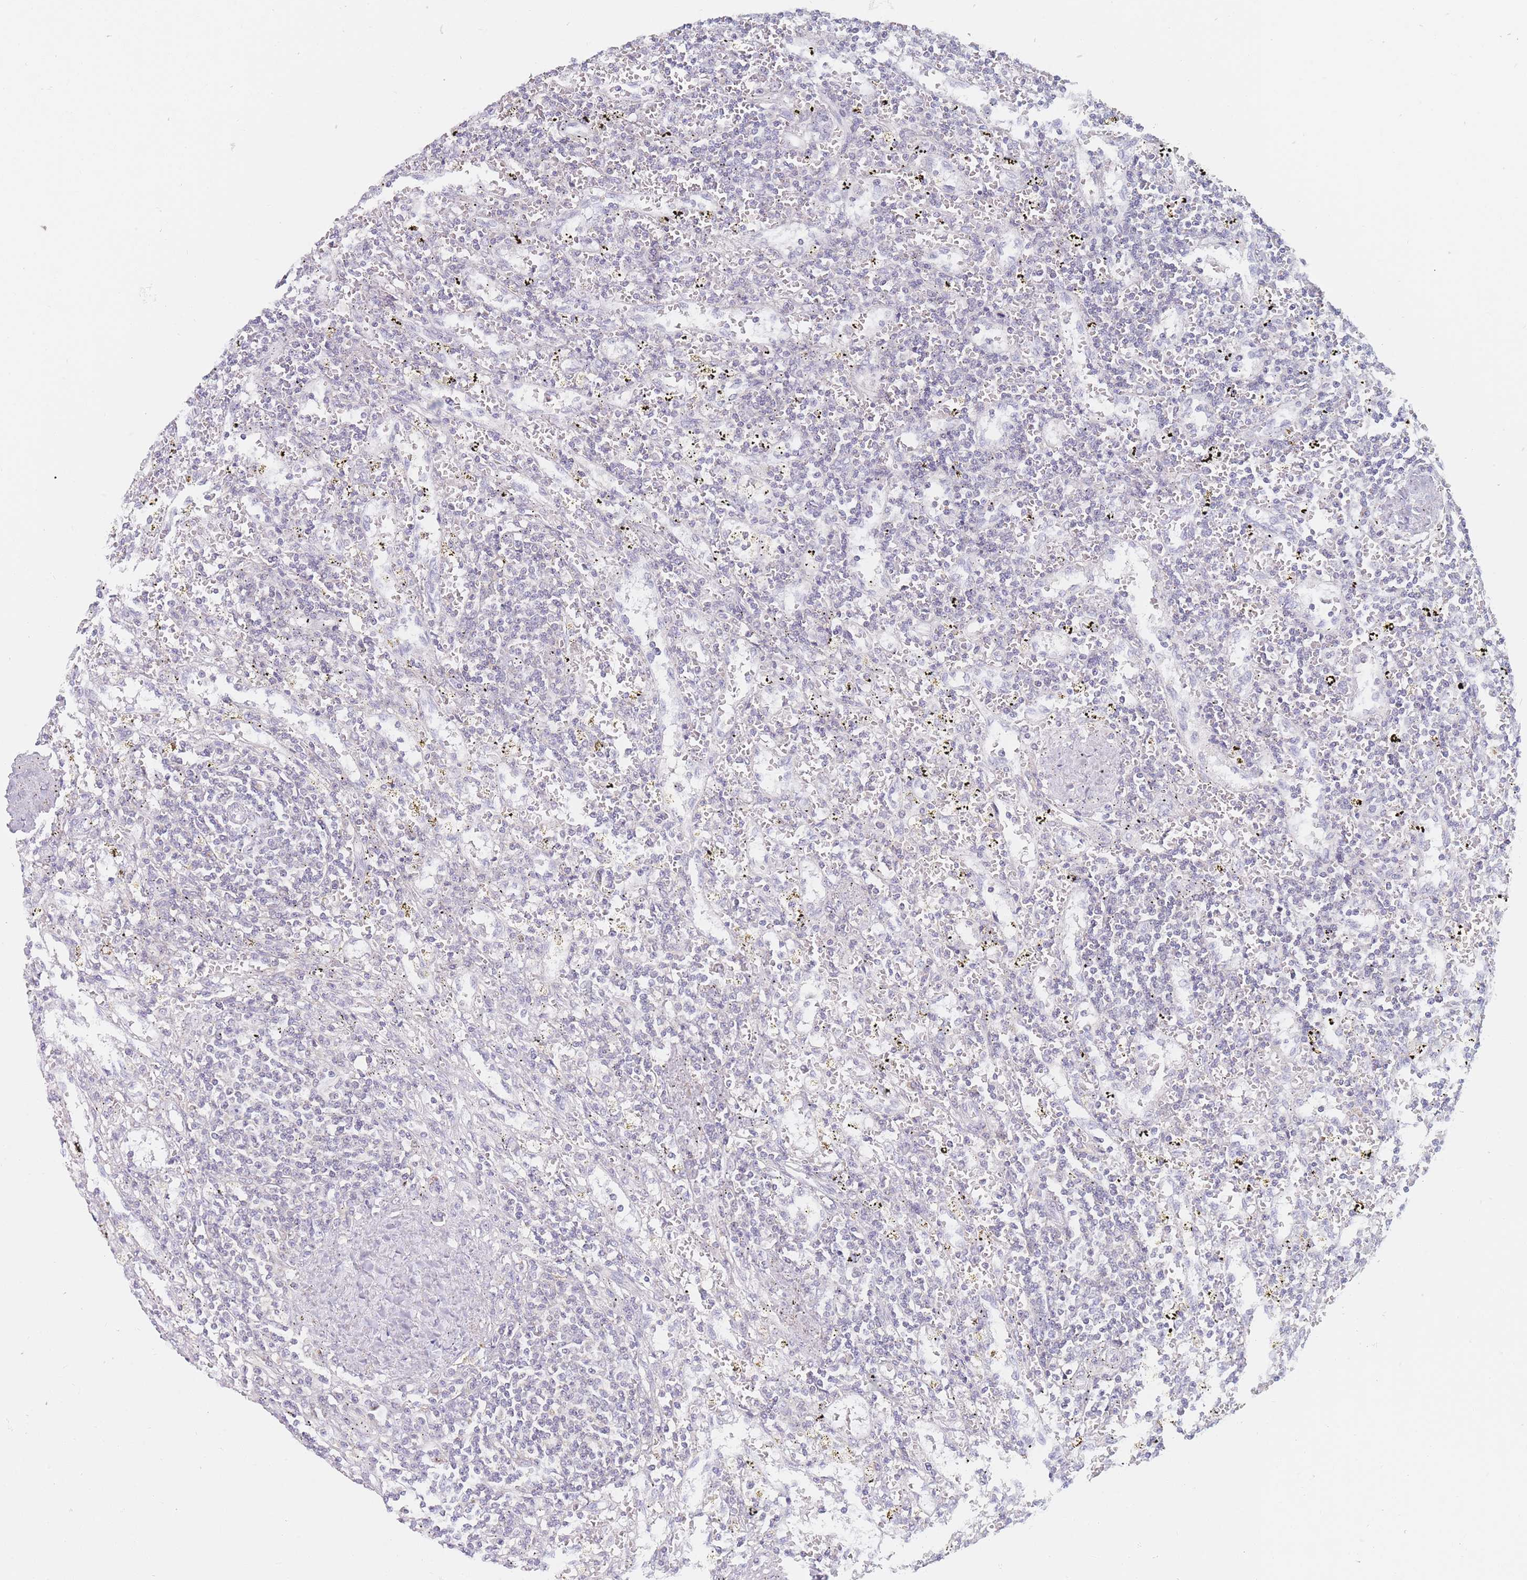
{"staining": {"intensity": "negative", "quantity": "none", "location": "none"}, "tissue": "lymphoma", "cell_type": "Tumor cells", "image_type": "cancer", "snomed": [{"axis": "morphology", "description": "Malignant lymphoma, non-Hodgkin's type, Low grade"}, {"axis": "topography", "description": "Spleen"}], "caption": "Lymphoma stained for a protein using IHC exhibits no staining tumor cells.", "gene": "MAP1S", "patient": {"sex": "male", "age": 76}}